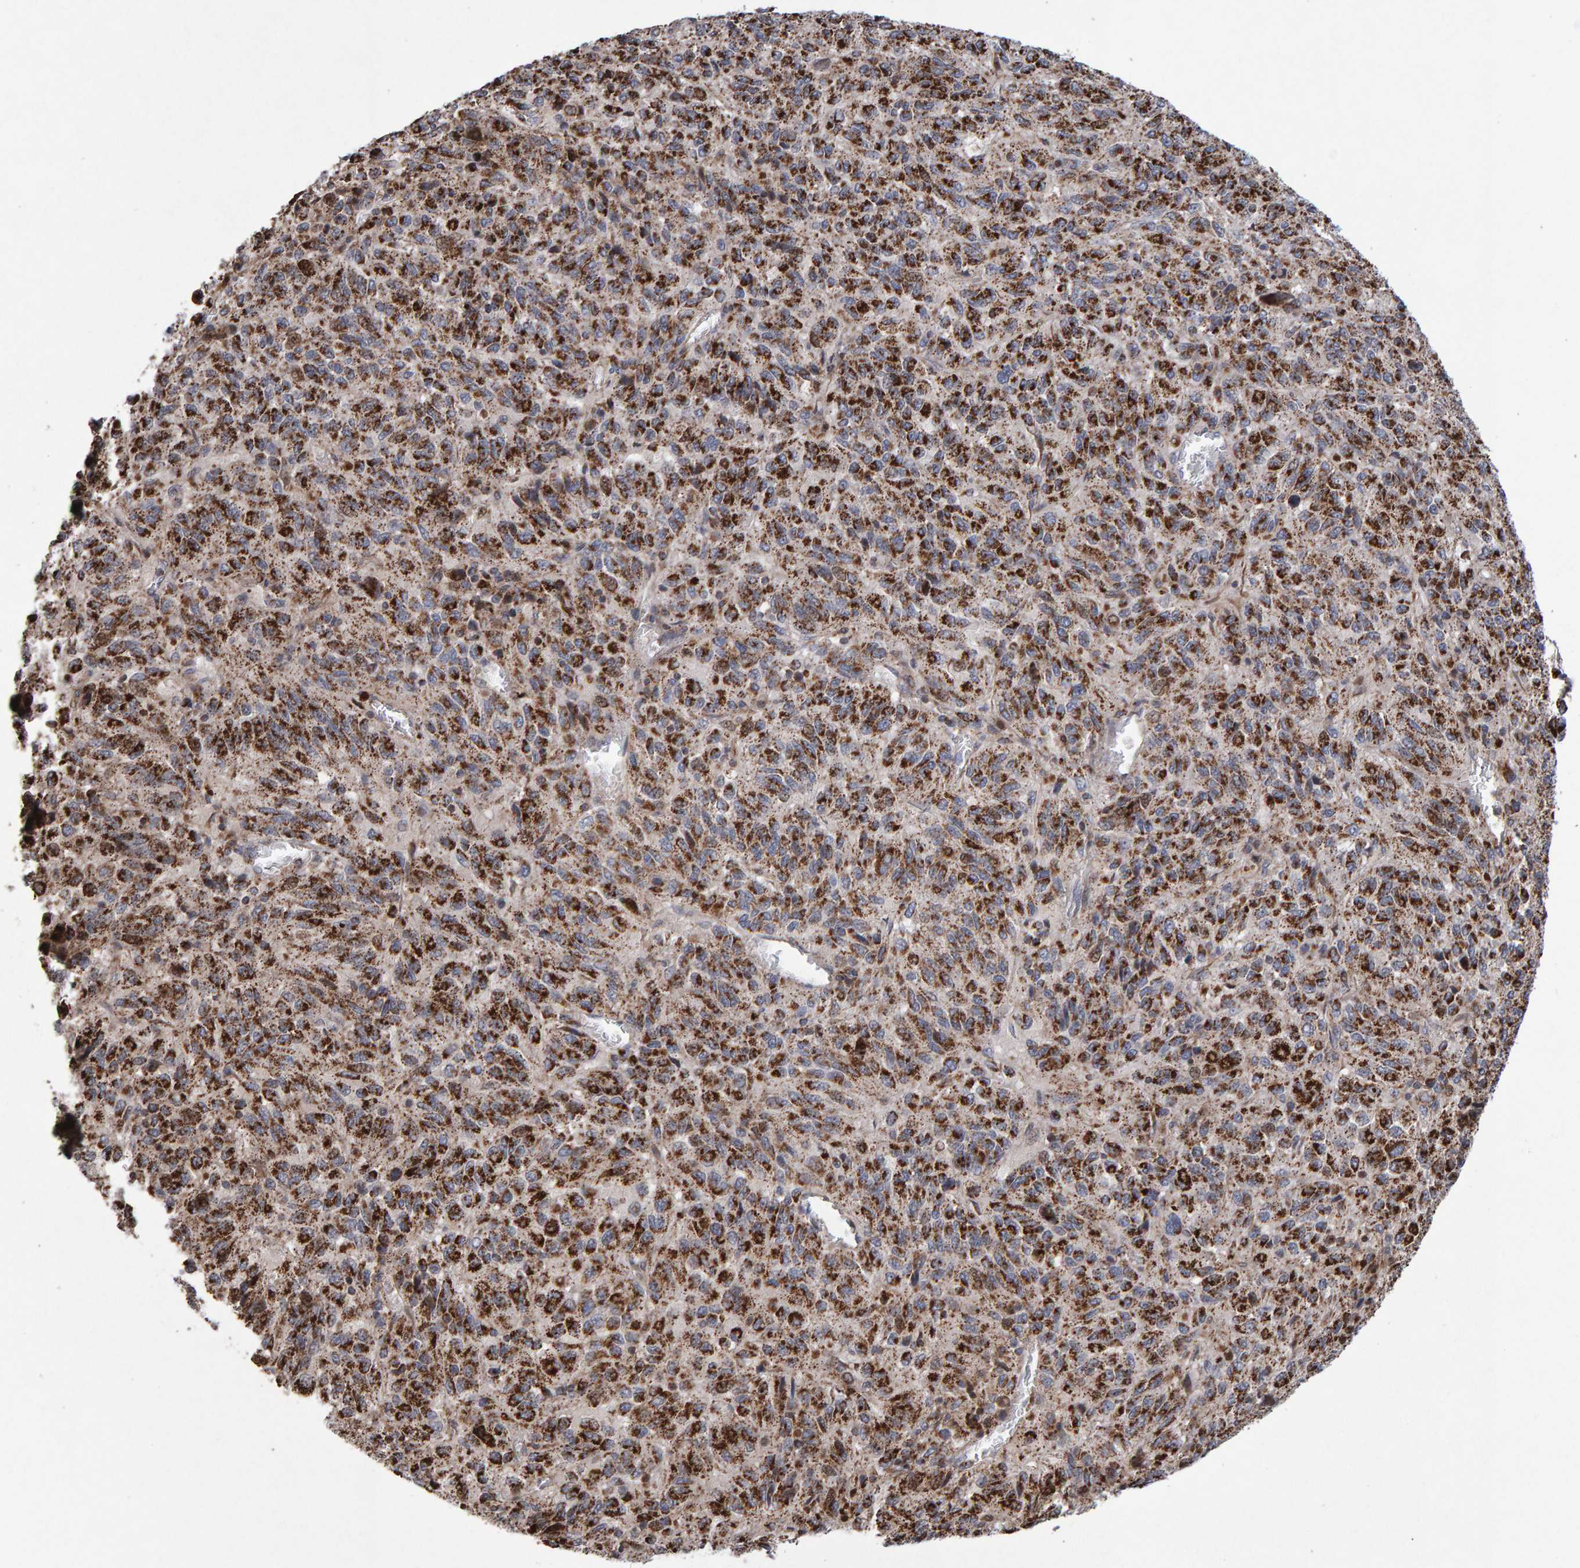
{"staining": {"intensity": "moderate", "quantity": ">75%", "location": "cytoplasmic/membranous"}, "tissue": "melanoma", "cell_type": "Tumor cells", "image_type": "cancer", "snomed": [{"axis": "morphology", "description": "Malignant melanoma, Metastatic site"}, {"axis": "topography", "description": "Lung"}], "caption": "Immunohistochemical staining of human malignant melanoma (metastatic site) shows moderate cytoplasmic/membranous protein expression in about >75% of tumor cells.", "gene": "PECR", "patient": {"sex": "male", "age": 64}}